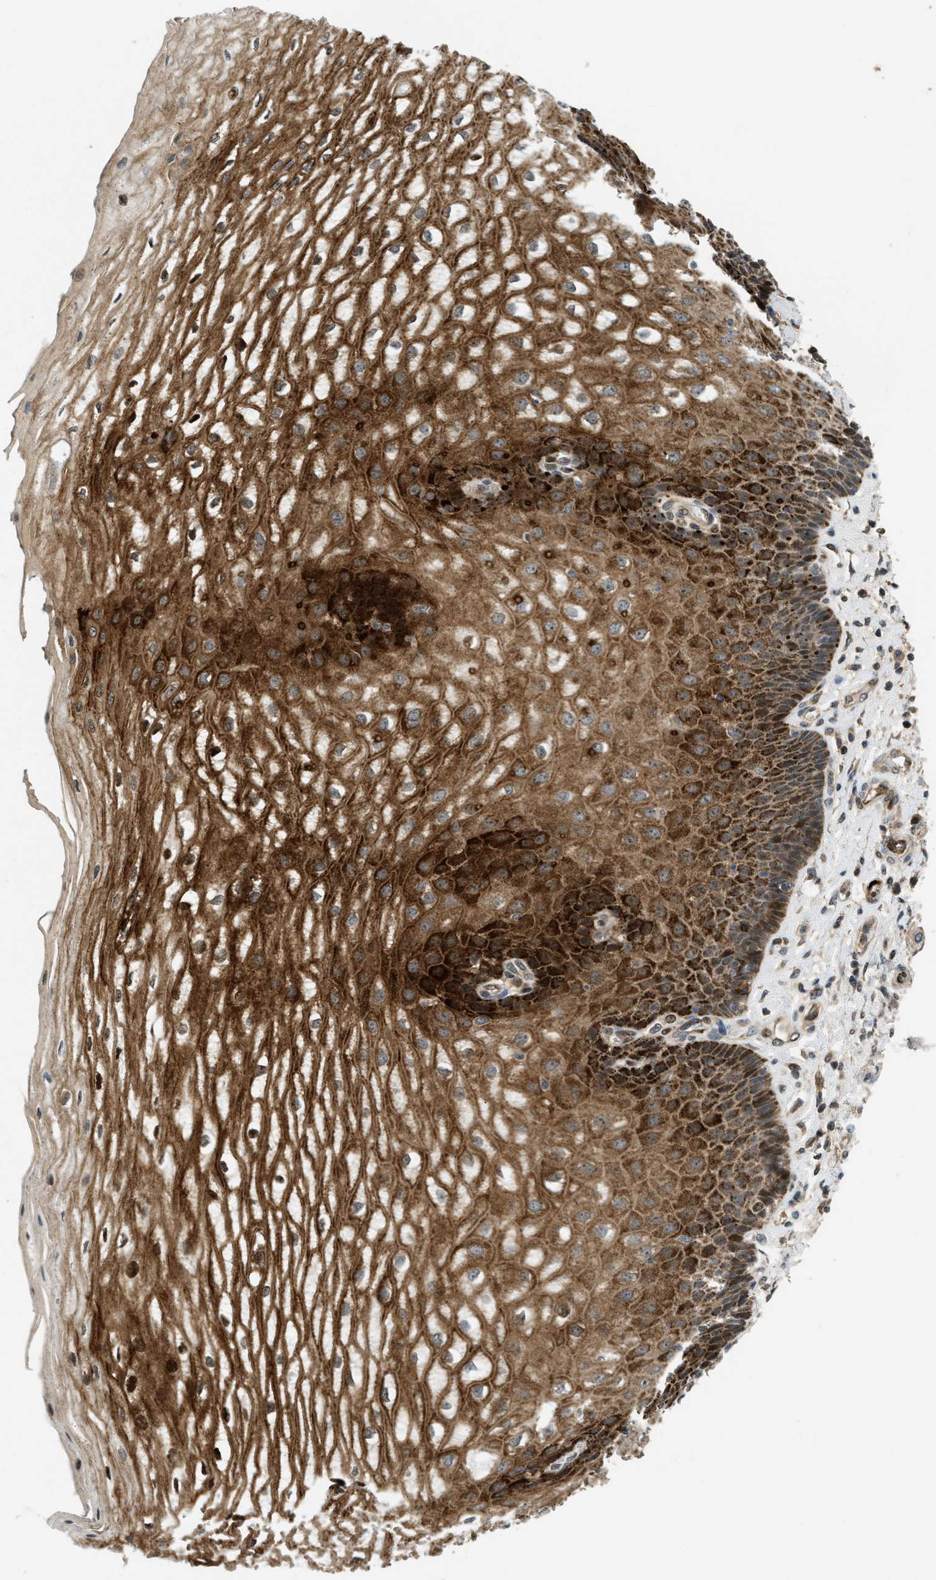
{"staining": {"intensity": "strong", "quantity": "25%-75%", "location": "cytoplasmic/membranous"}, "tissue": "esophagus", "cell_type": "Squamous epithelial cells", "image_type": "normal", "snomed": [{"axis": "morphology", "description": "Normal tissue, NOS"}, {"axis": "topography", "description": "Esophagus"}], "caption": "Immunohistochemistry (IHC) histopathology image of benign esophagus stained for a protein (brown), which displays high levels of strong cytoplasmic/membranous positivity in about 25%-75% of squamous epithelial cells.", "gene": "TRAPPC14", "patient": {"sex": "male", "age": 54}}